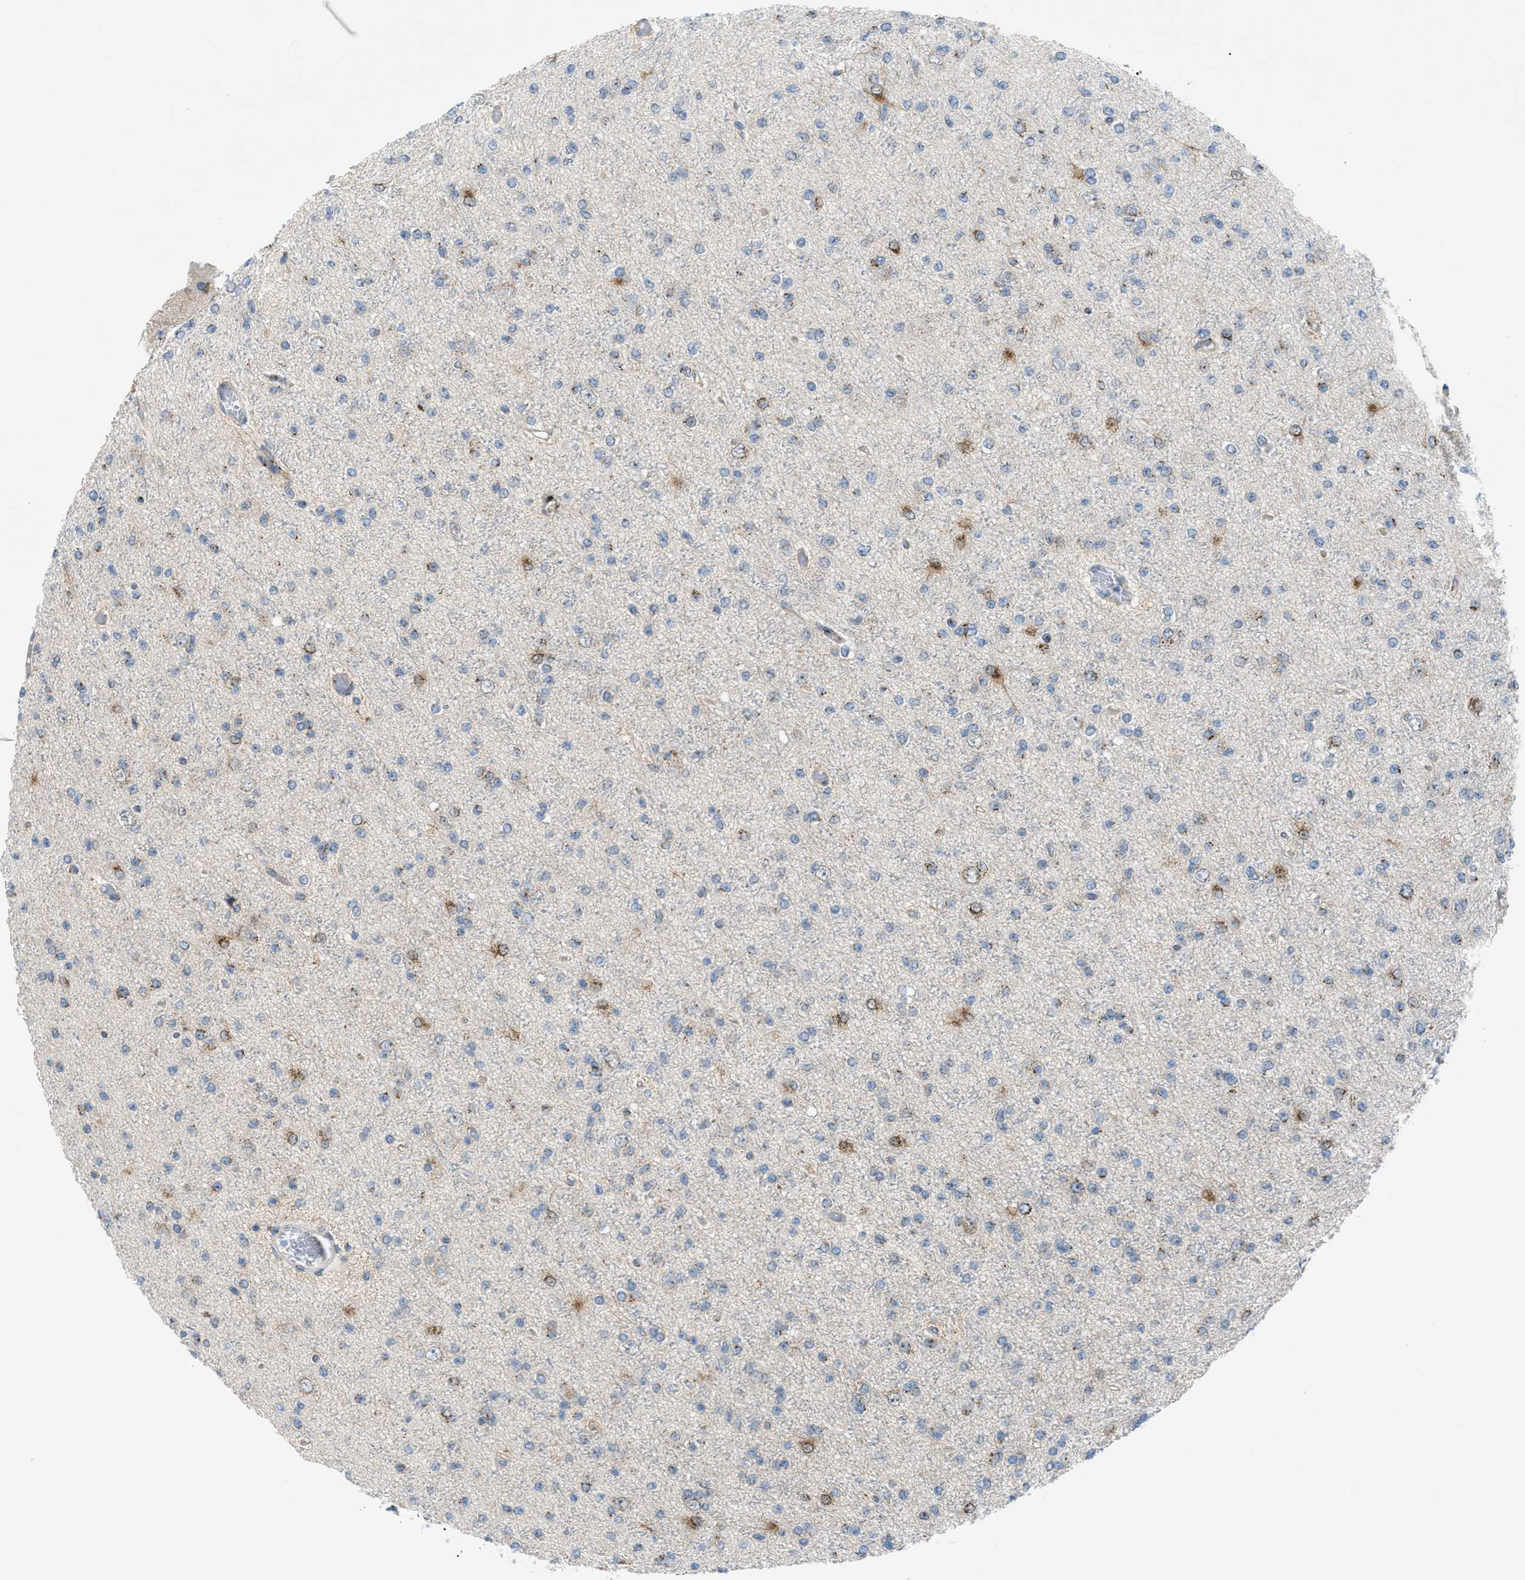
{"staining": {"intensity": "weak", "quantity": "25%-75%", "location": "cytoplasmic/membranous"}, "tissue": "glioma", "cell_type": "Tumor cells", "image_type": "cancer", "snomed": [{"axis": "morphology", "description": "Glioma, malignant, Low grade"}, {"axis": "topography", "description": "Brain"}], "caption": "Human malignant glioma (low-grade) stained for a protein (brown) exhibits weak cytoplasmic/membranous positive positivity in approximately 25%-75% of tumor cells.", "gene": "SLC38A10", "patient": {"sex": "female", "age": 22}}